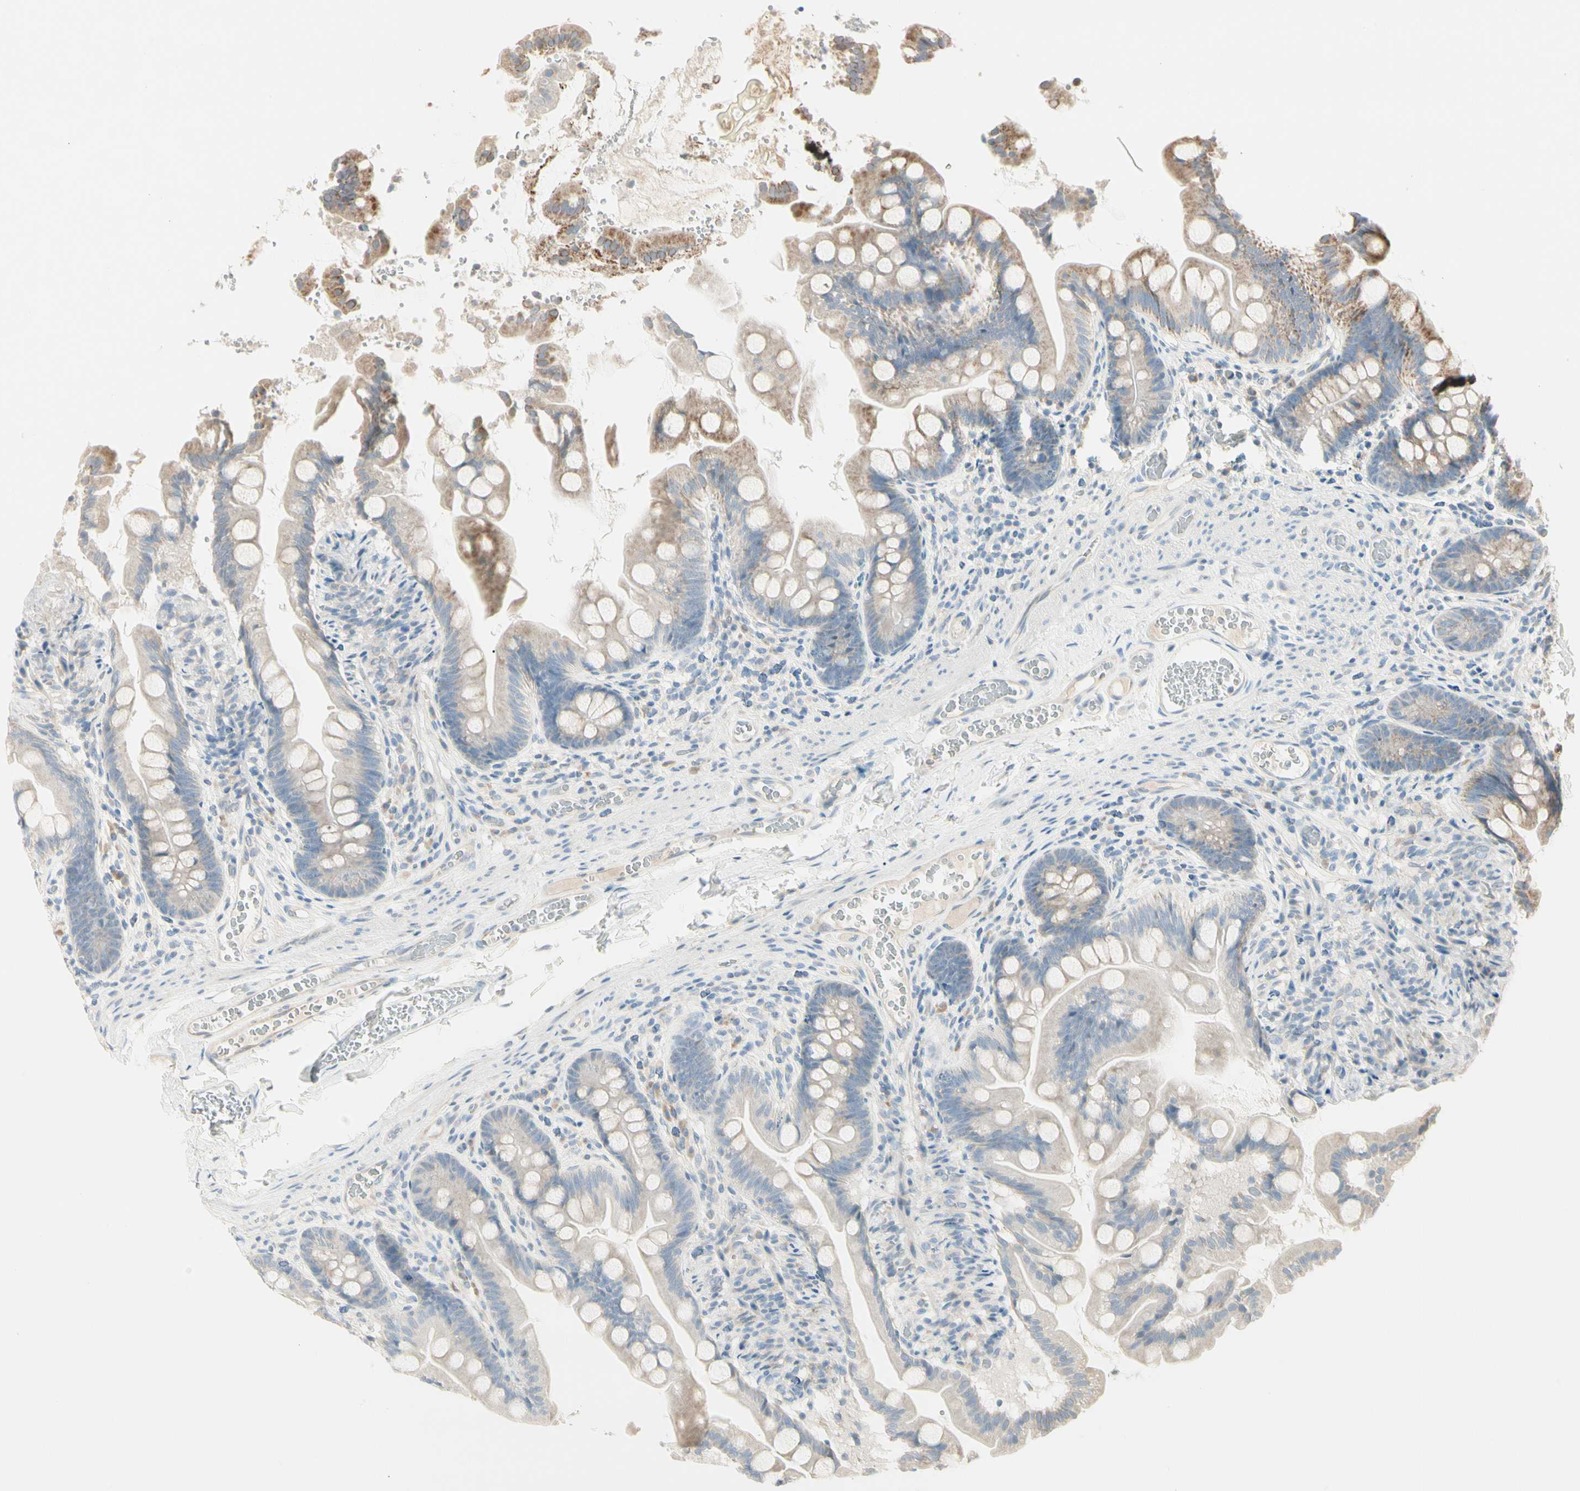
{"staining": {"intensity": "moderate", "quantity": "<25%", "location": "cytoplasmic/membranous"}, "tissue": "small intestine", "cell_type": "Glandular cells", "image_type": "normal", "snomed": [{"axis": "morphology", "description": "Normal tissue, NOS"}, {"axis": "topography", "description": "Small intestine"}], "caption": "Human small intestine stained for a protein (brown) reveals moderate cytoplasmic/membranous positive expression in approximately <25% of glandular cells.", "gene": "ALDH18A1", "patient": {"sex": "female", "age": 56}}